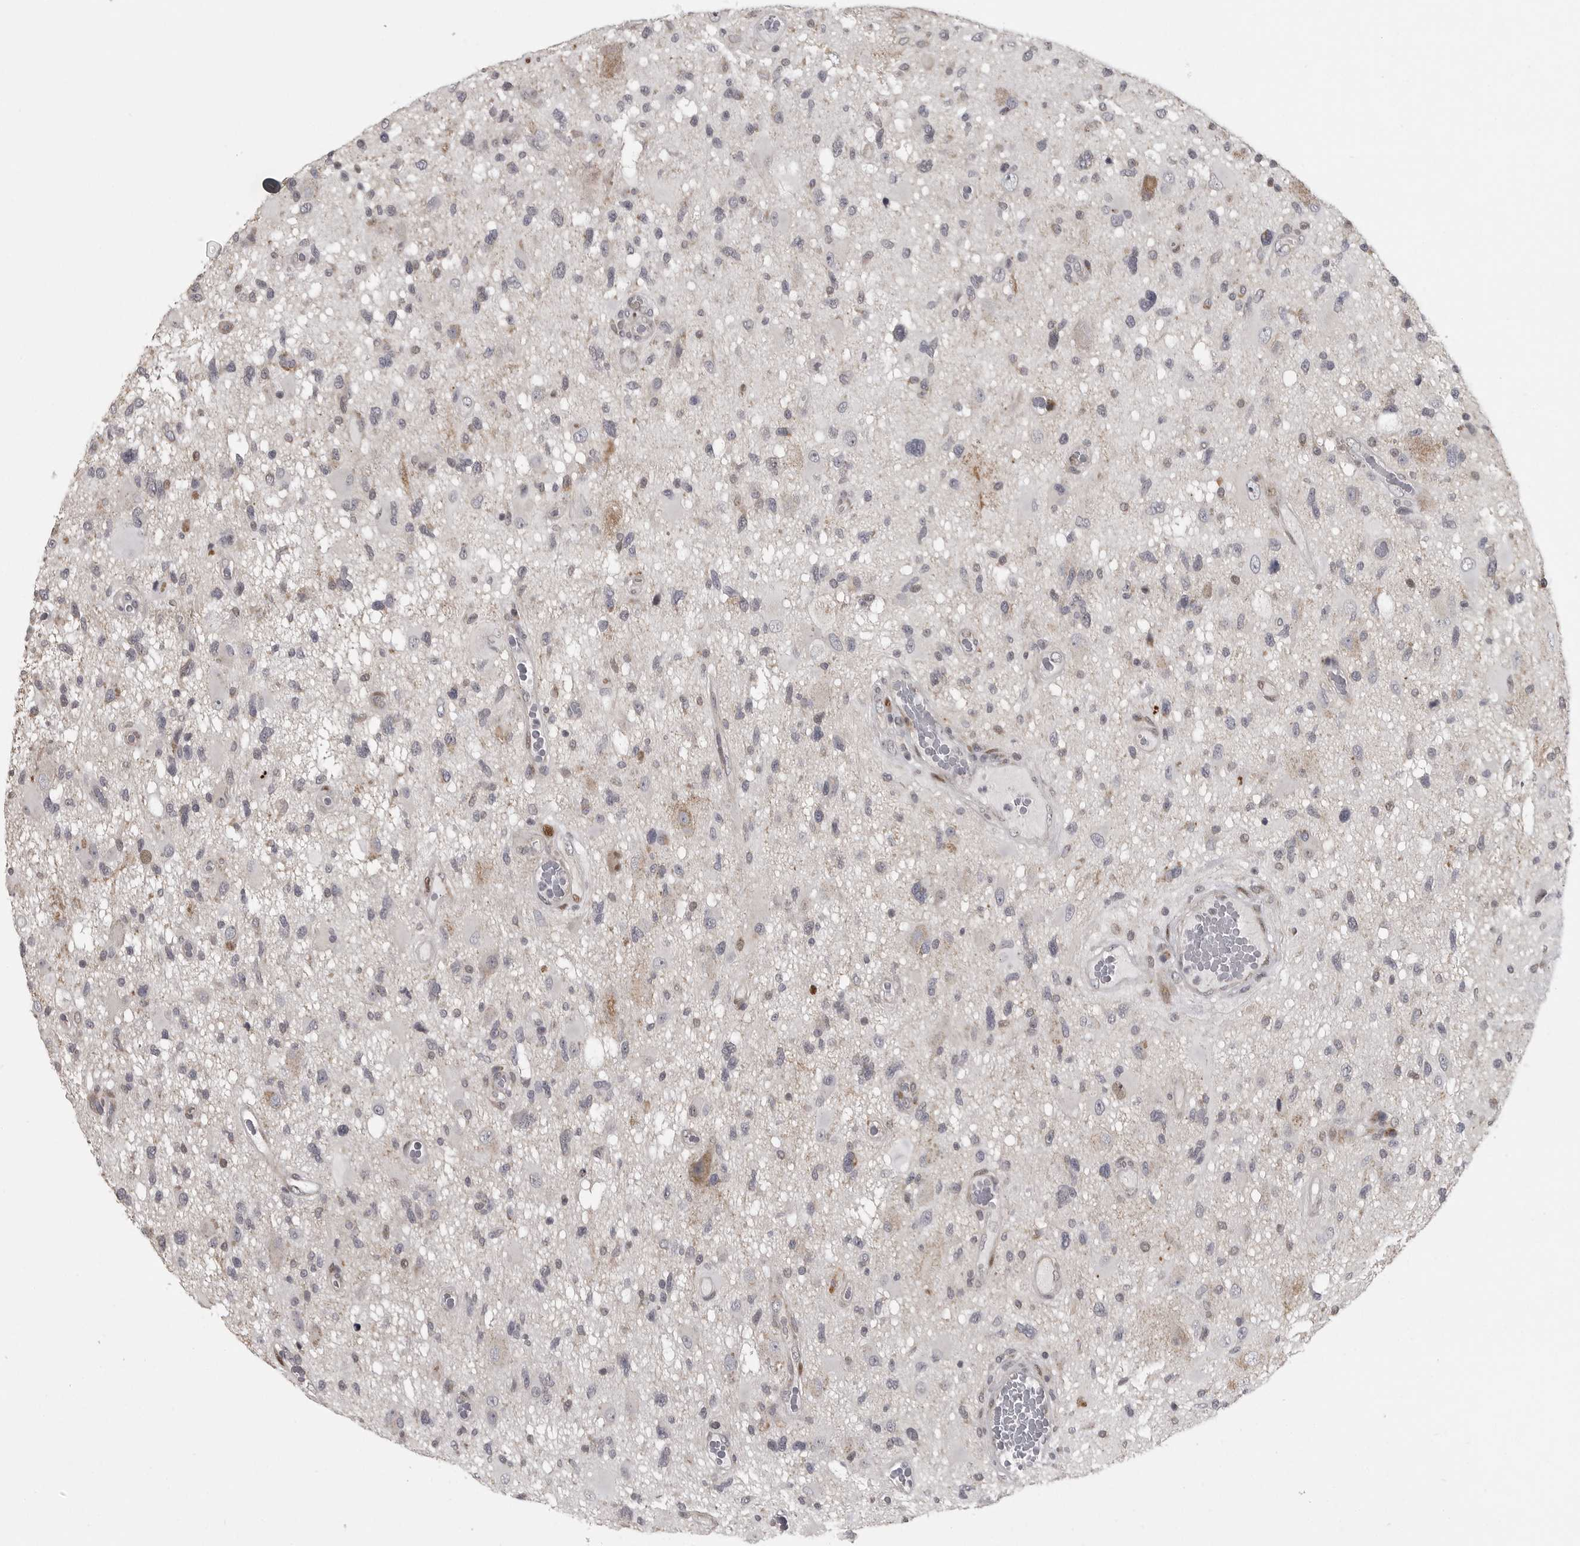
{"staining": {"intensity": "negative", "quantity": "none", "location": "none"}, "tissue": "glioma", "cell_type": "Tumor cells", "image_type": "cancer", "snomed": [{"axis": "morphology", "description": "Glioma, malignant, High grade"}, {"axis": "topography", "description": "Brain"}], "caption": "Tumor cells are negative for brown protein staining in glioma.", "gene": "POLE2", "patient": {"sex": "male", "age": 33}}